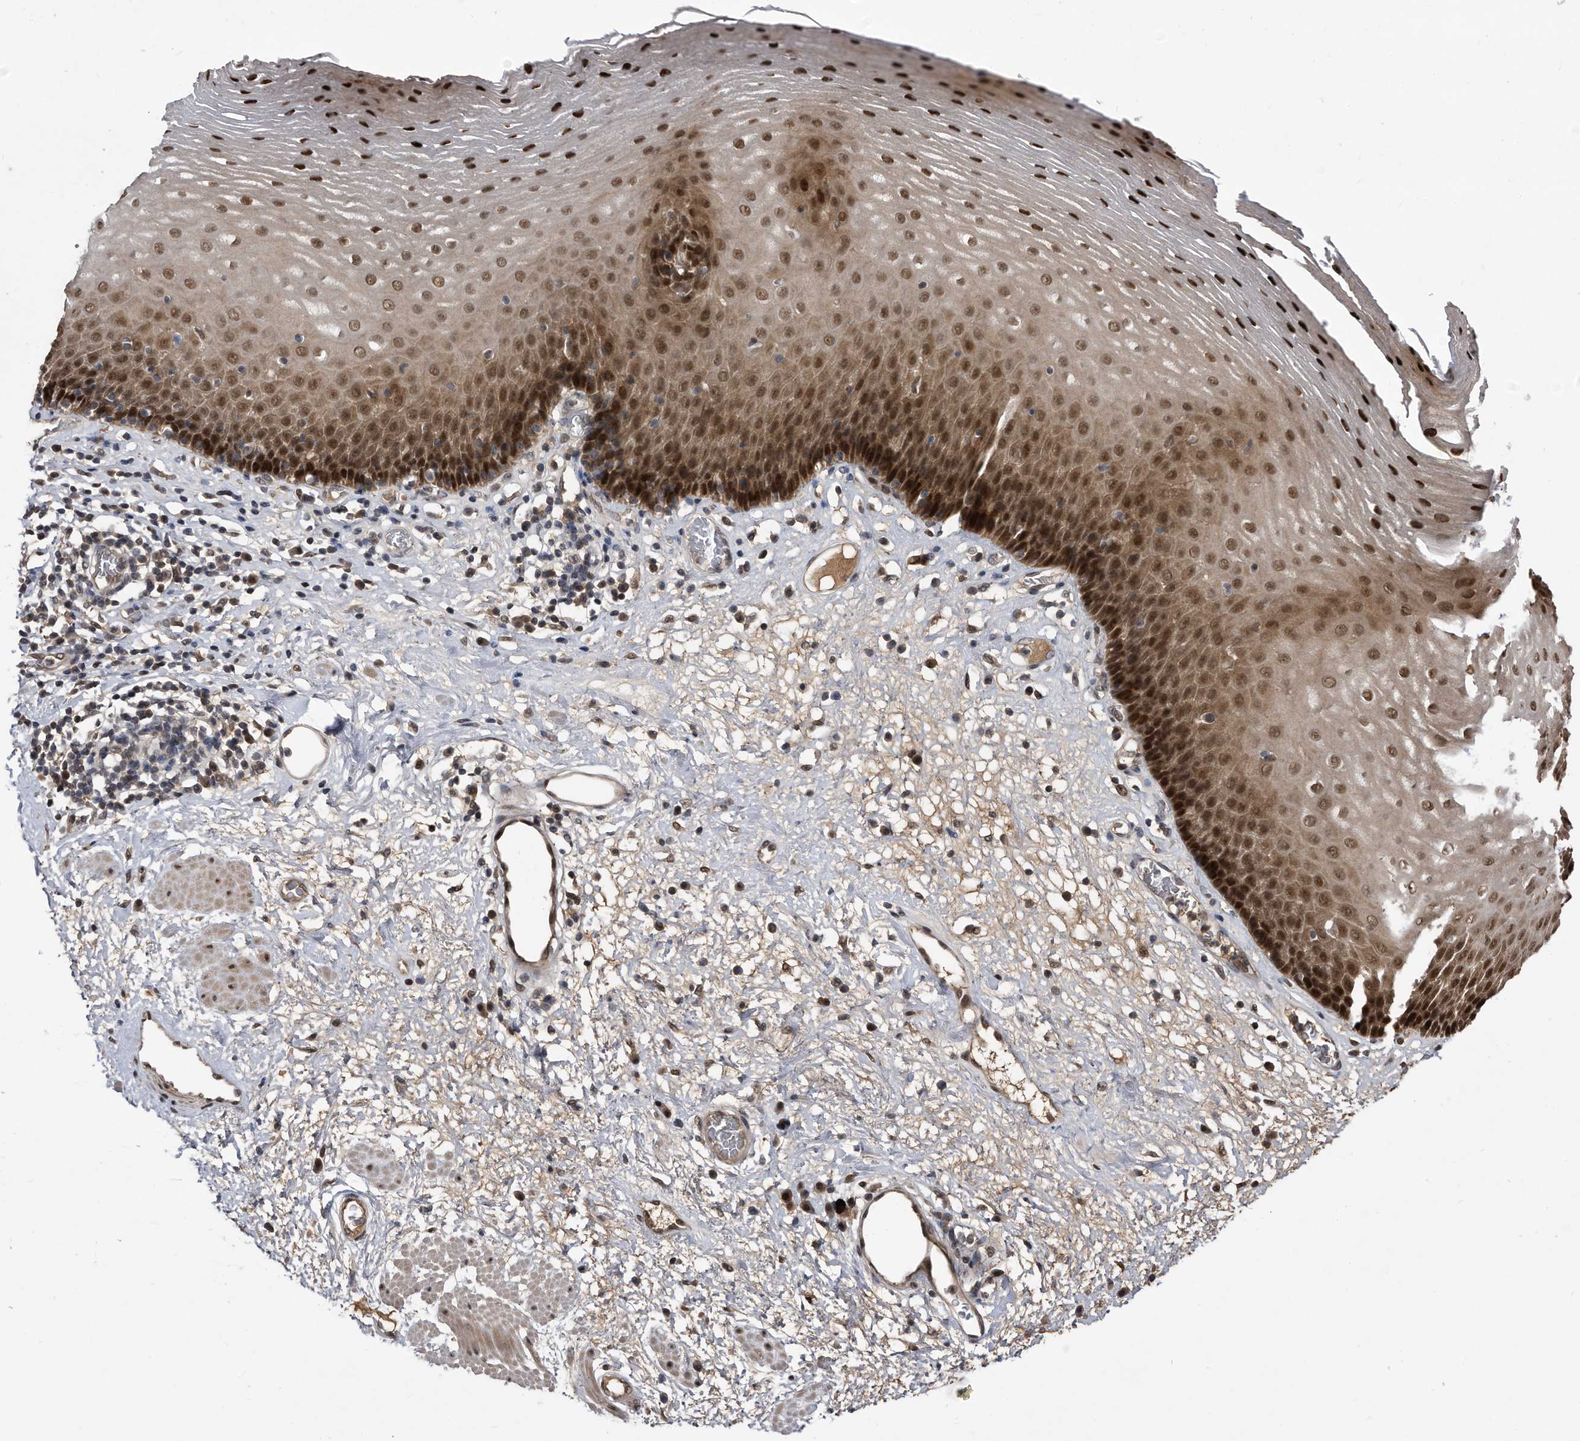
{"staining": {"intensity": "strong", "quantity": ">75%", "location": "cytoplasmic/membranous,nuclear"}, "tissue": "esophagus", "cell_type": "Squamous epithelial cells", "image_type": "normal", "snomed": [{"axis": "morphology", "description": "Normal tissue, NOS"}, {"axis": "morphology", "description": "Adenocarcinoma, NOS"}, {"axis": "topography", "description": "Esophagus"}], "caption": "Human esophagus stained with a brown dye exhibits strong cytoplasmic/membranous,nuclear positive expression in approximately >75% of squamous epithelial cells.", "gene": "RAD23B", "patient": {"sex": "male", "age": 62}}